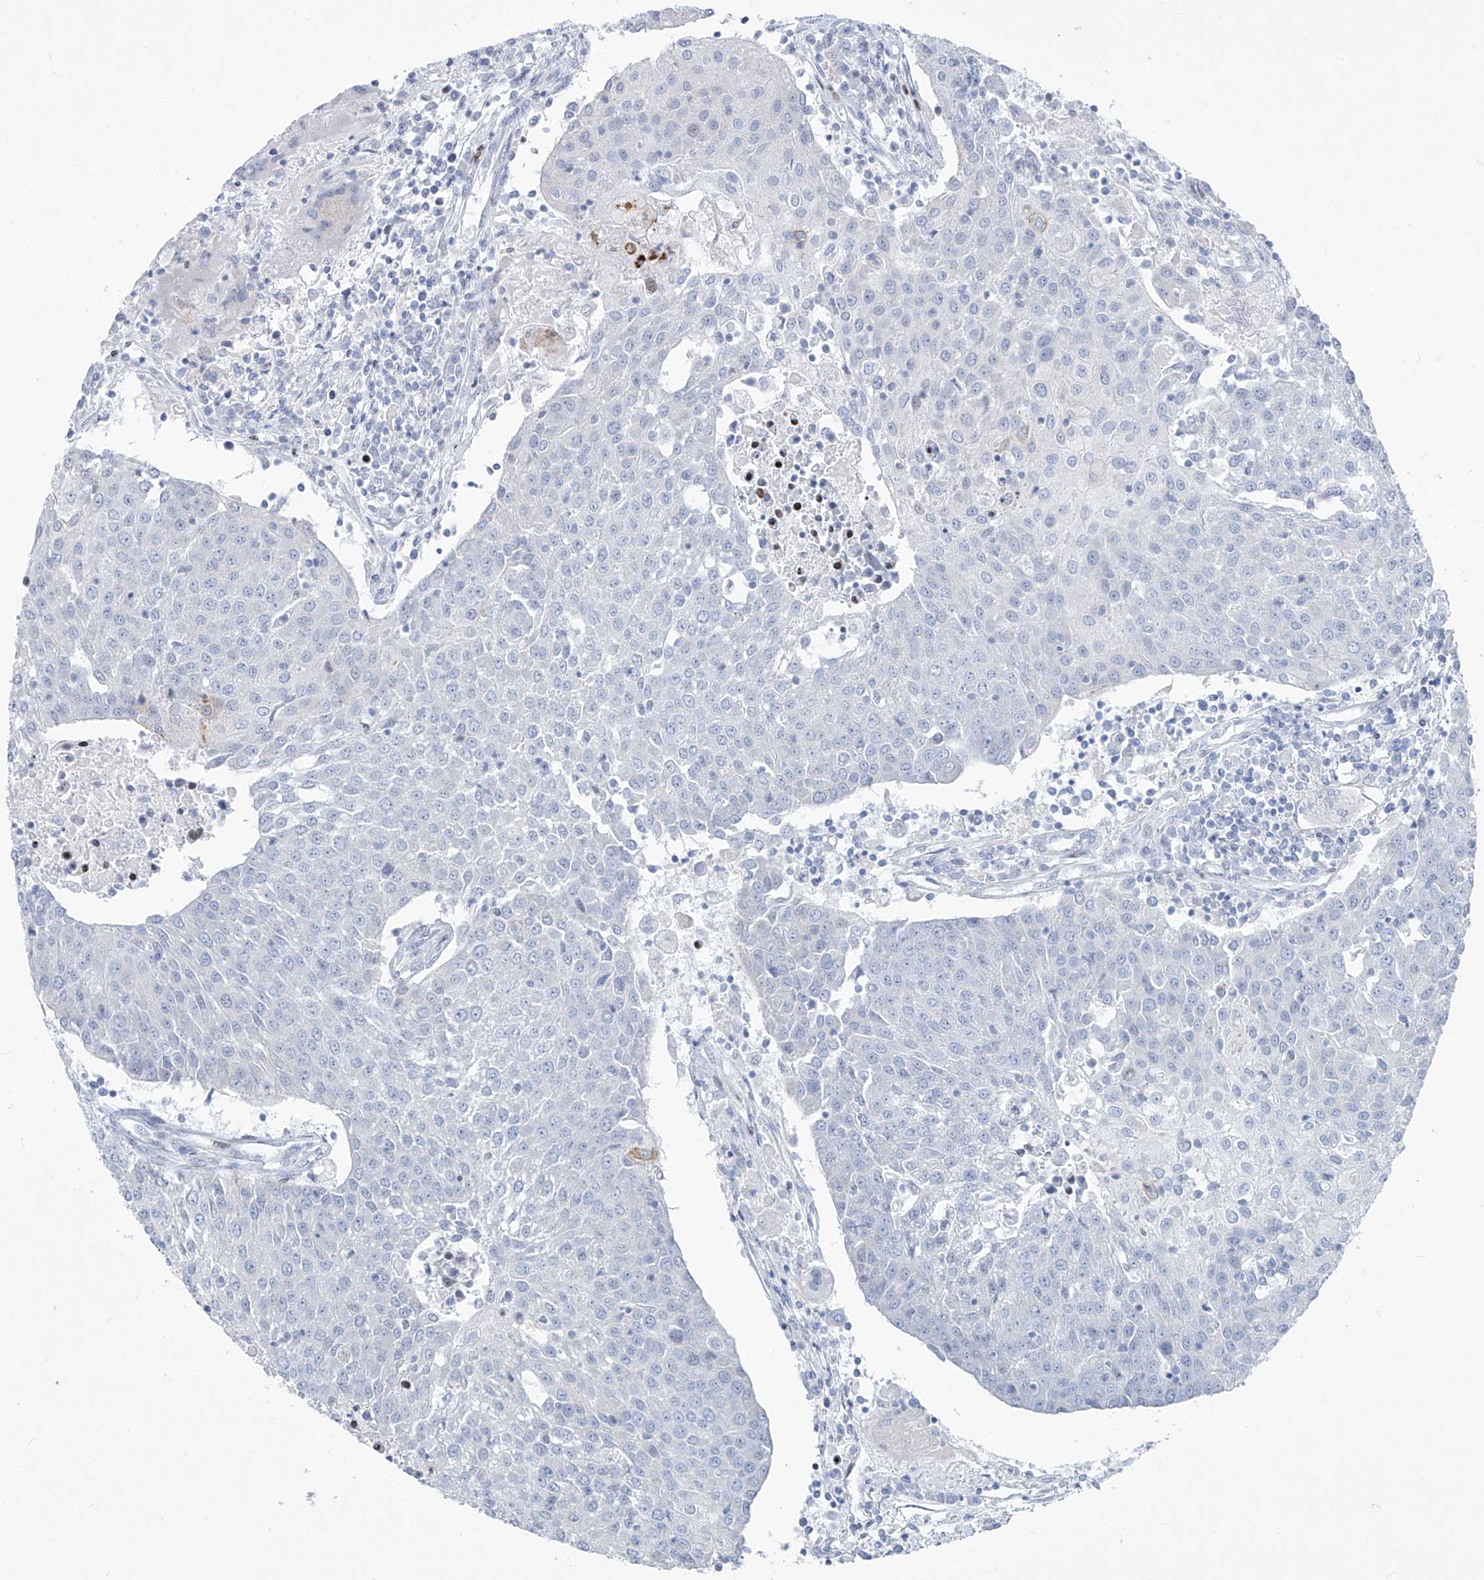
{"staining": {"intensity": "negative", "quantity": "none", "location": "none"}, "tissue": "urothelial cancer", "cell_type": "Tumor cells", "image_type": "cancer", "snomed": [{"axis": "morphology", "description": "Urothelial carcinoma, High grade"}, {"axis": "topography", "description": "Urinary bladder"}], "caption": "Photomicrograph shows no significant protein staining in tumor cells of urothelial carcinoma (high-grade).", "gene": "FRS3", "patient": {"sex": "female", "age": 85}}